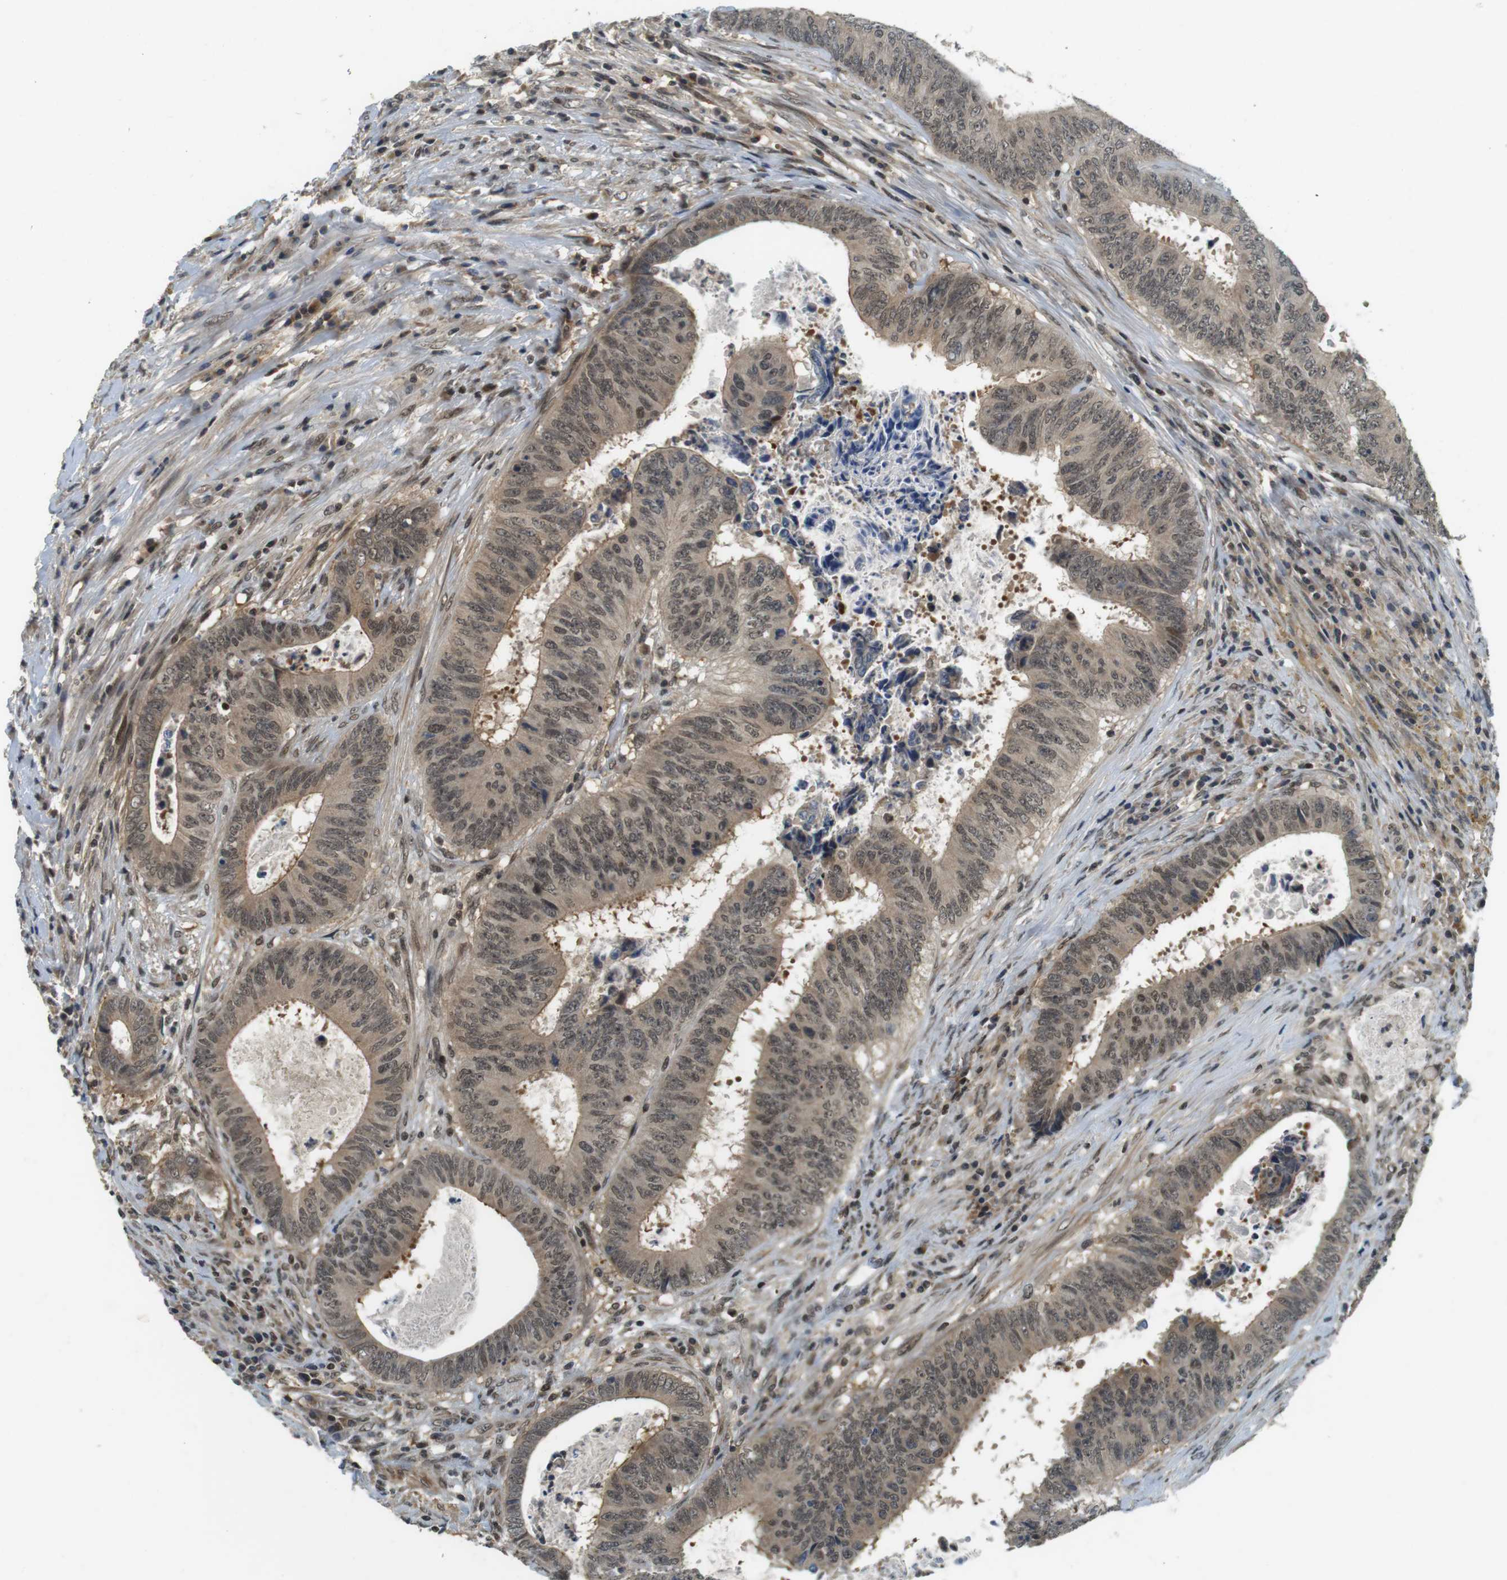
{"staining": {"intensity": "moderate", "quantity": ">75%", "location": "cytoplasmic/membranous,nuclear"}, "tissue": "colorectal cancer", "cell_type": "Tumor cells", "image_type": "cancer", "snomed": [{"axis": "morphology", "description": "Adenocarcinoma, NOS"}, {"axis": "topography", "description": "Rectum"}], "caption": "A brown stain labels moderate cytoplasmic/membranous and nuclear staining of a protein in colorectal cancer tumor cells. (DAB (3,3'-diaminobenzidine) IHC, brown staining for protein, blue staining for nuclei).", "gene": "BRD4", "patient": {"sex": "male", "age": 72}}